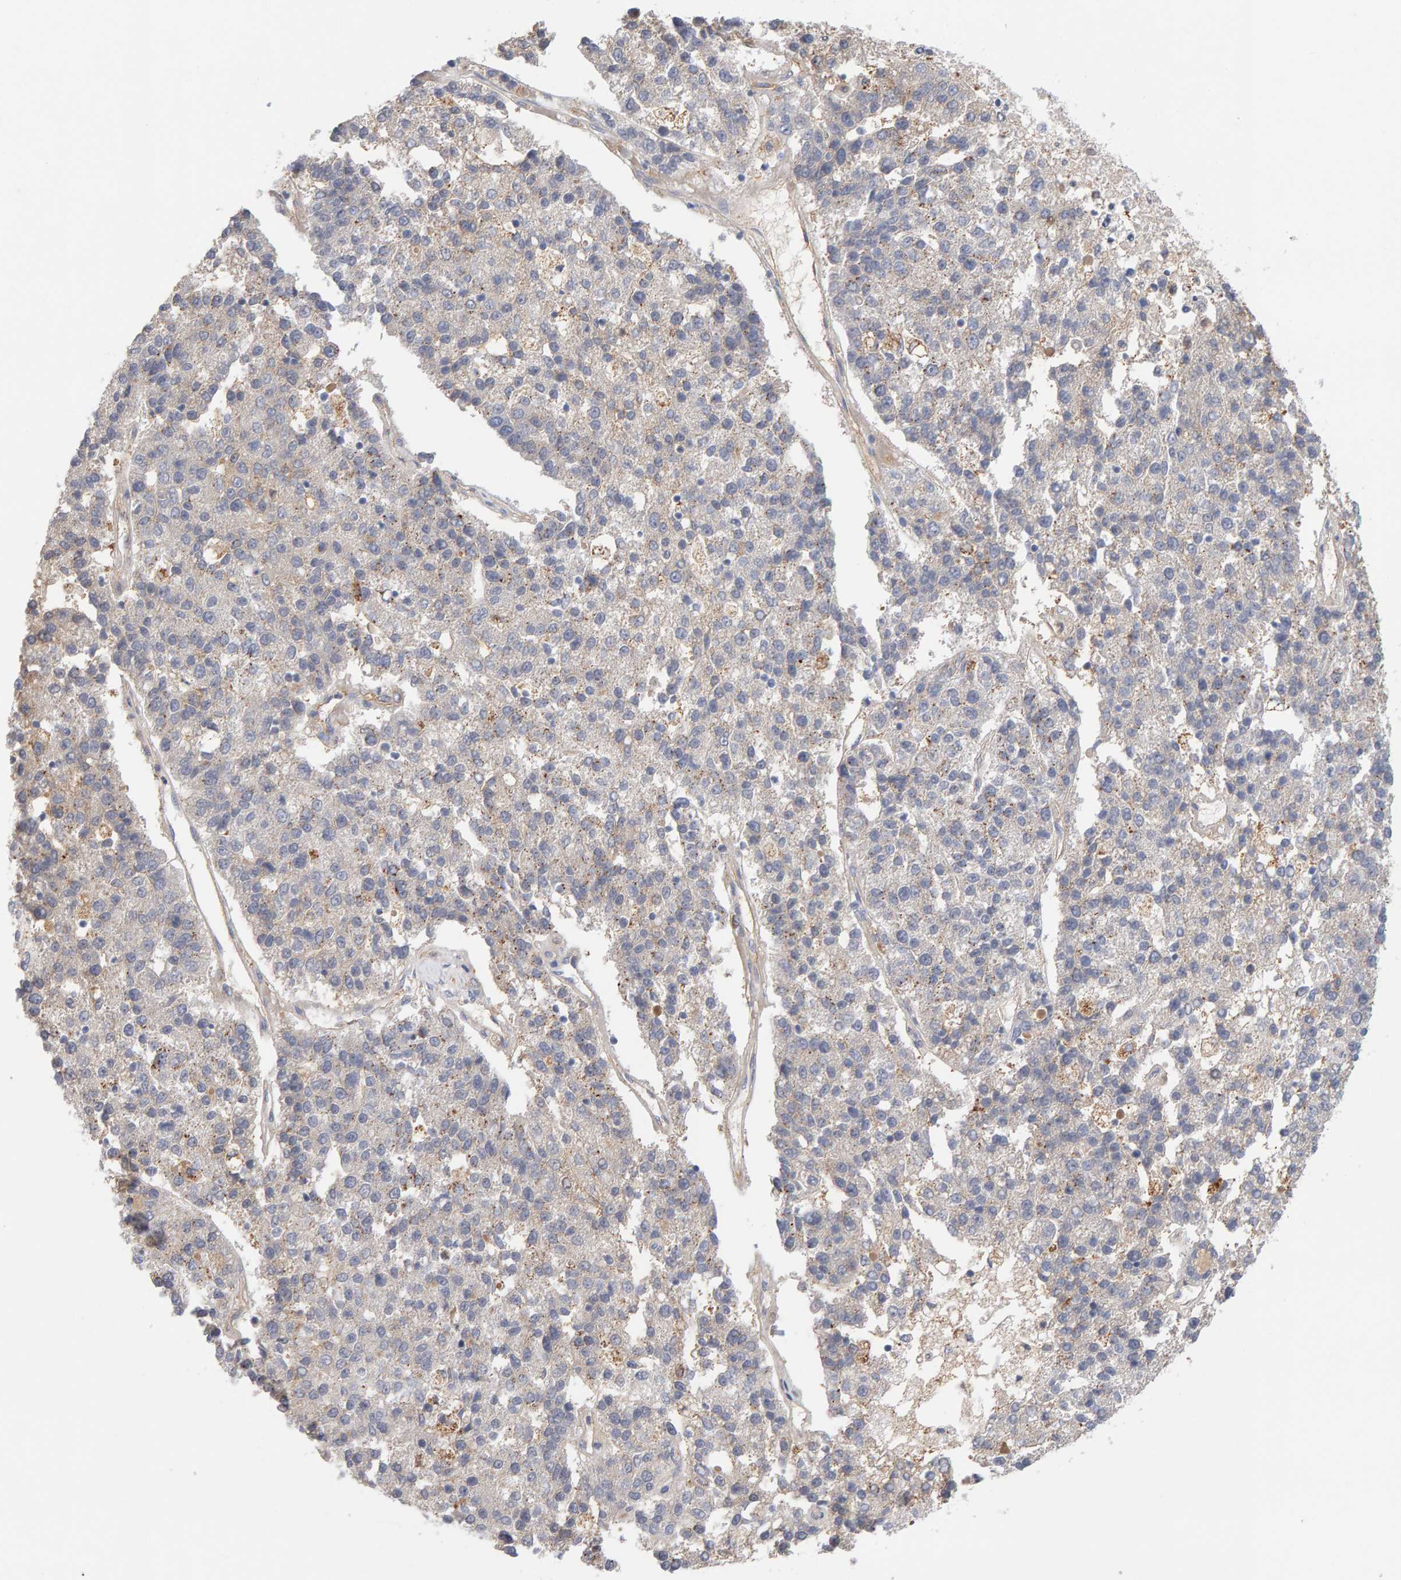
{"staining": {"intensity": "weak", "quantity": "<25%", "location": "cytoplasmic/membranous"}, "tissue": "pancreatic cancer", "cell_type": "Tumor cells", "image_type": "cancer", "snomed": [{"axis": "morphology", "description": "Adenocarcinoma, NOS"}, {"axis": "topography", "description": "Pancreas"}], "caption": "DAB (3,3'-diaminobenzidine) immunohistochemical staining of pancreatic adenocarcinoma reveals no significant expression in tumor cells.", "gene": "METRNL", "patient": {"sex": "female", "age": 61}}